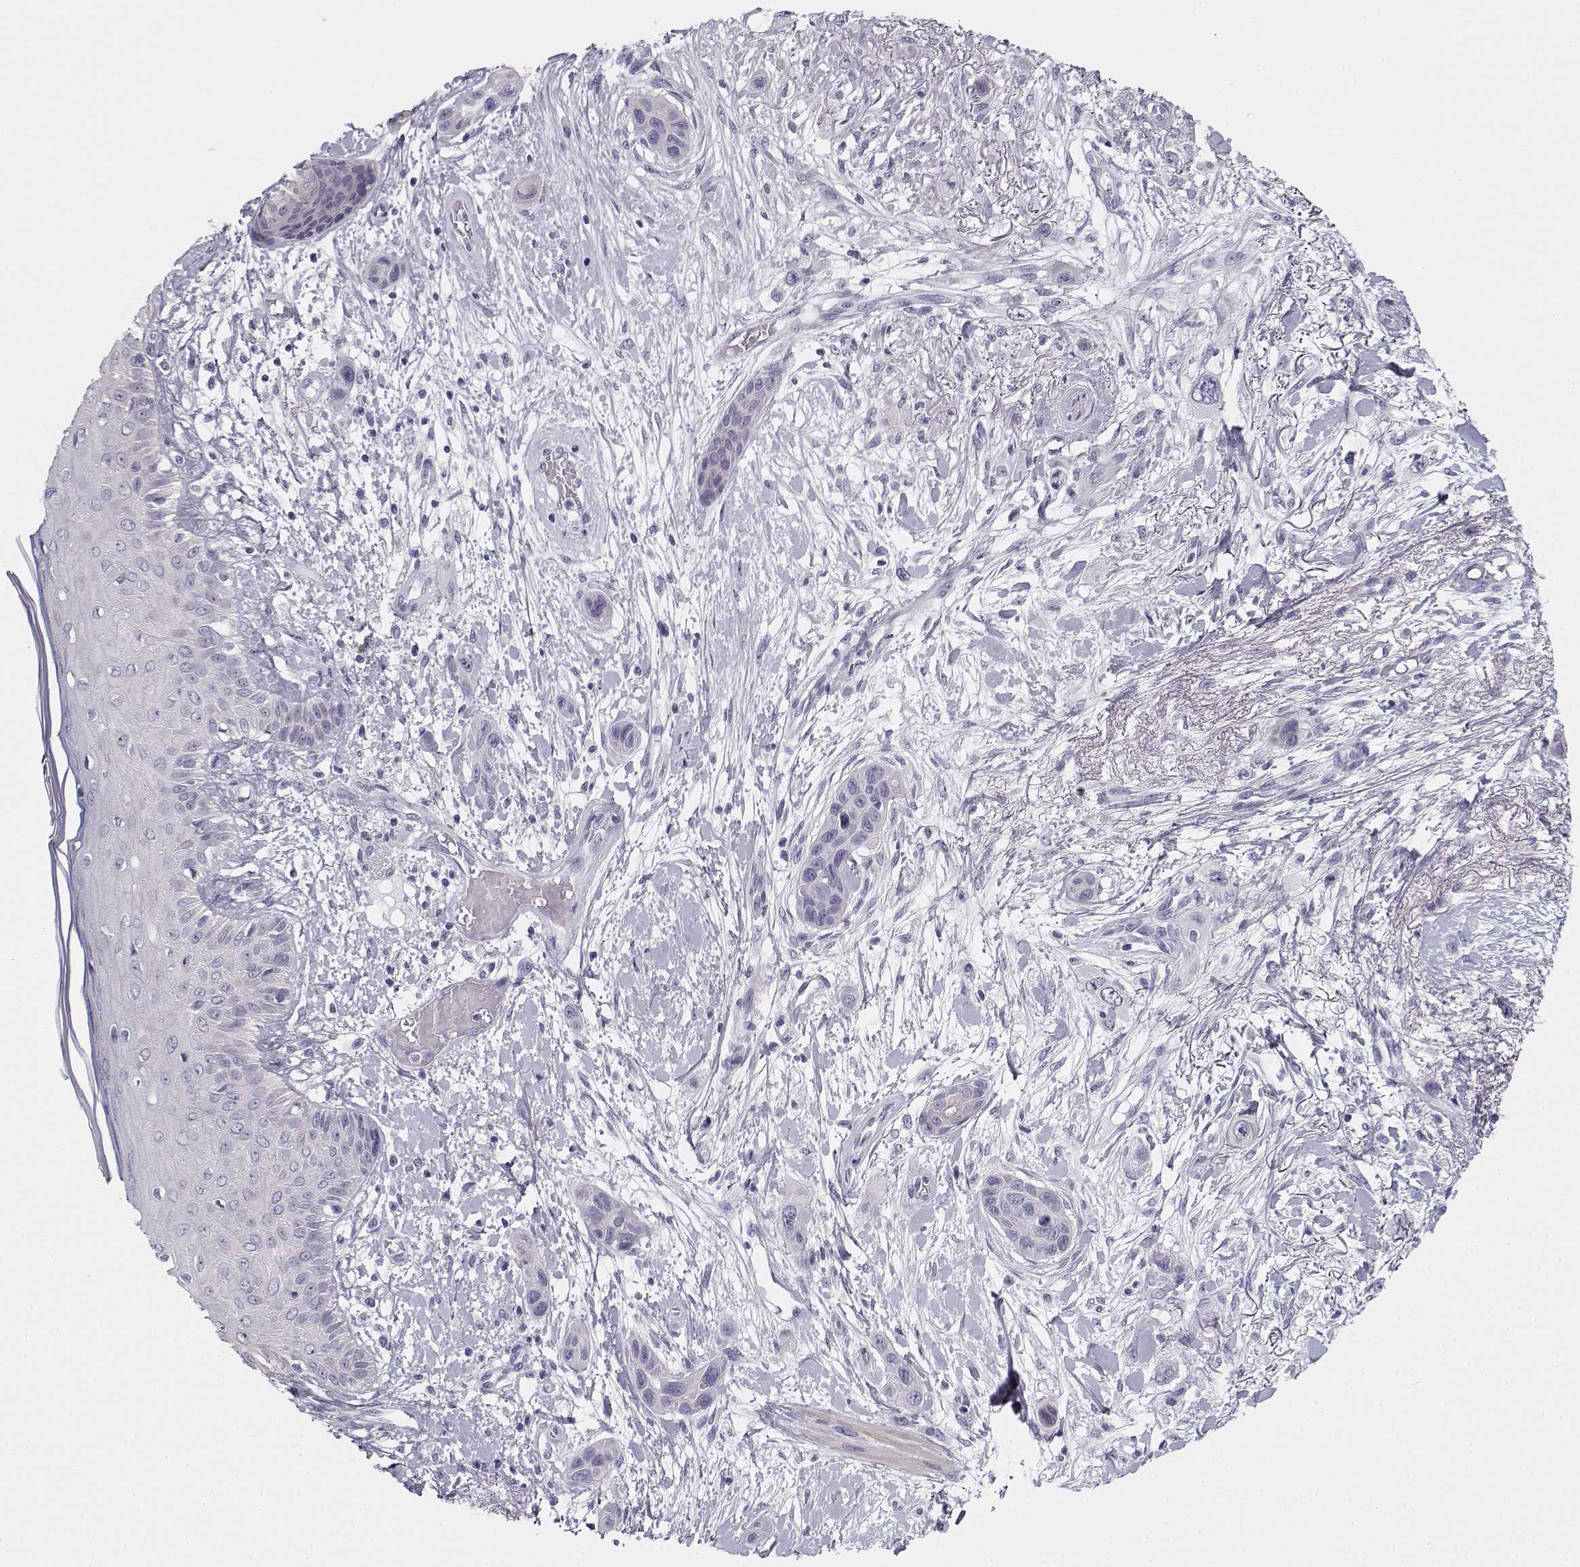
{"staining": {"intensity": "negative", "quantity": "none", "location": "none"}, "tissue": "skin cancer", "cell_type": "Tumor cells", "image_type": "cancer", "snomed": [{"axis": "morphology", "description": "Squamous cell carcinoma, NOS"}, {"axis": "topography", "description": "Skin"}], "caption": "Immunohistochemistry (IHC) photomicrograph of skin cancer stained for a protein (brown), which exhibits no staining in tumor cells.", "gene": "CREB3L3", "patient": {"sex": "male", "age": 79}}